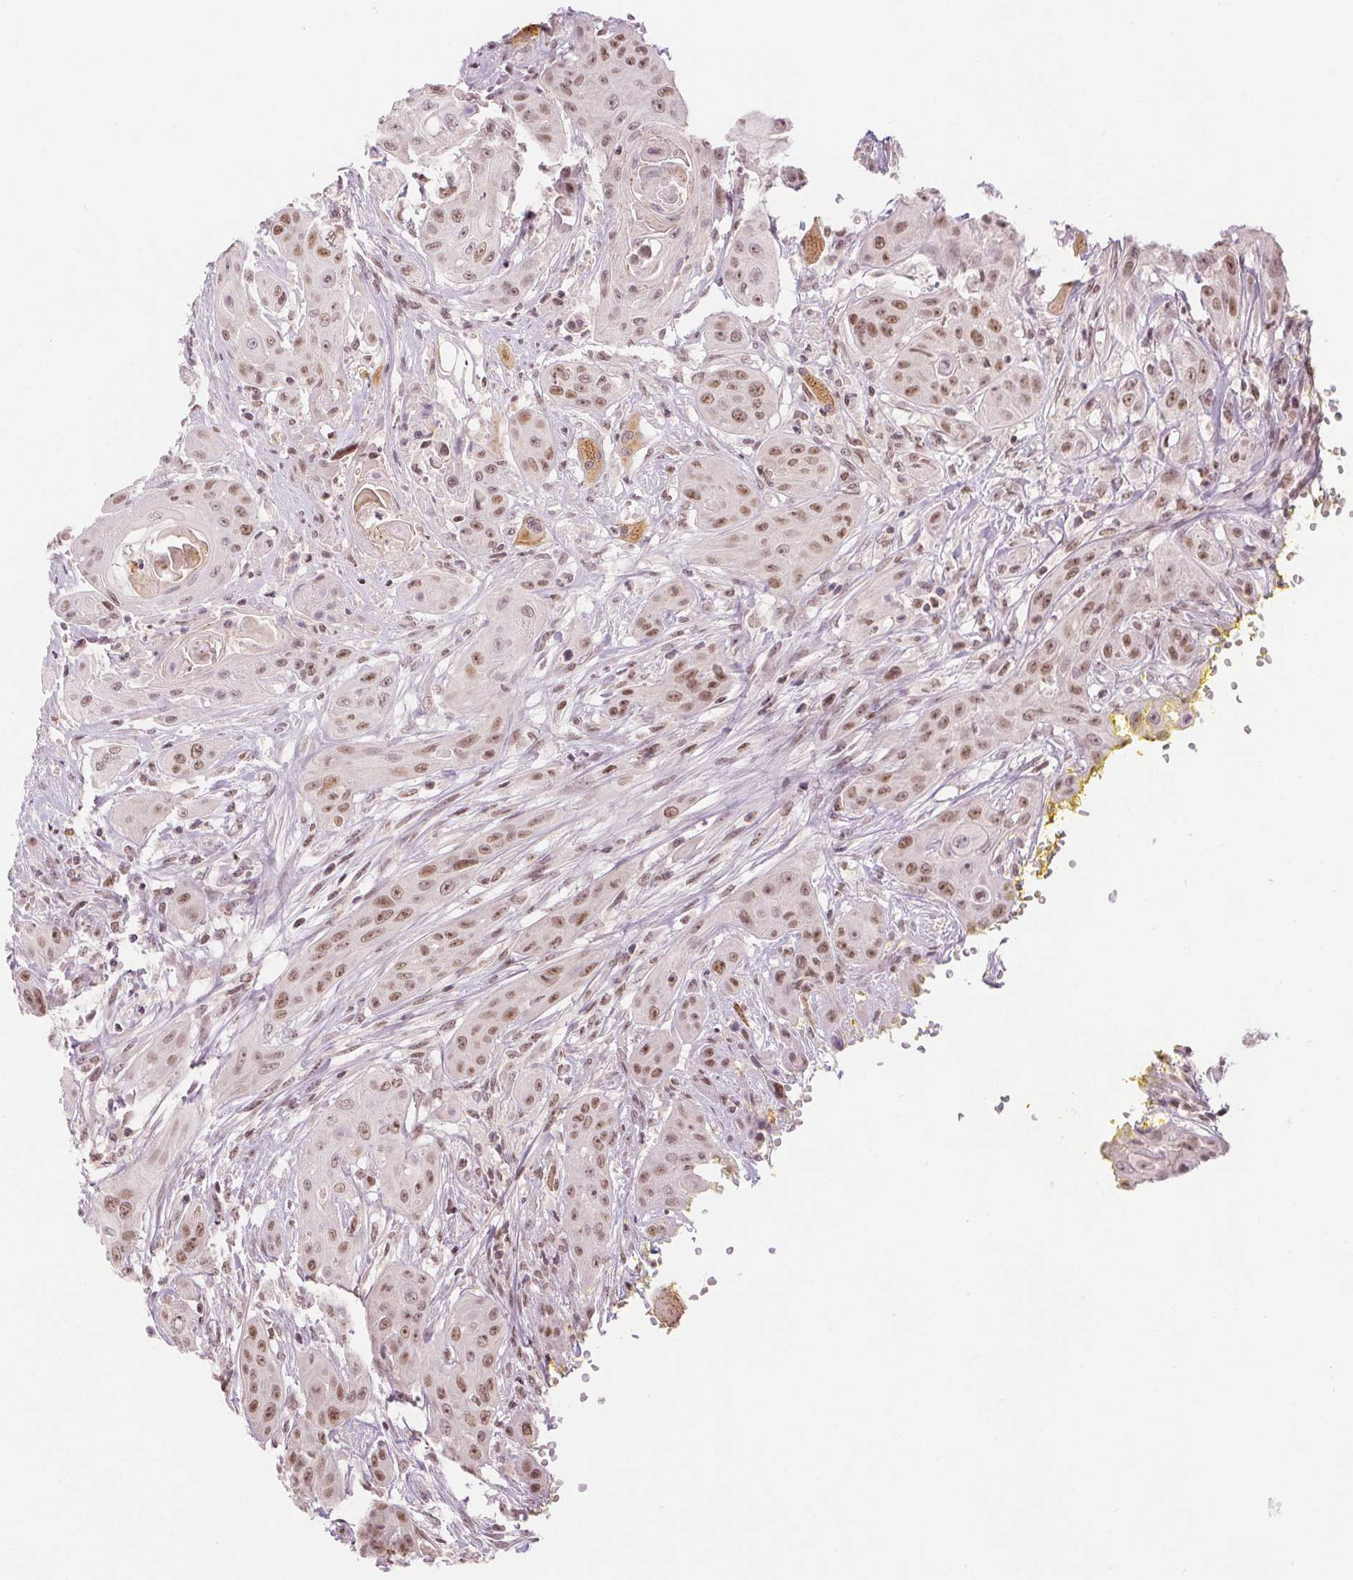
{"staining": {"intensity": "moderate", "quantity": ">75%", "location": "nuclear"}, "tissue": "head and neck cancer", "cell_type": "Tumor cells", "image_type": "cancer", "snomed": [{"axis": "morphology", "description": "Squamous cell carcinoma, NOS"}, {"axis": "topography", "description": "Oral tissue"}, {"axis": "topography", "description": "Head-Neck"}, {"axis": "topography", "description": "Neck, NOS"}], "caption": "Tumor cells display moderate nuclear expression in about >75% of cells in head and neck cancer.", "gene": "DEK", "patient": {"sex": "female", "age": 55}}